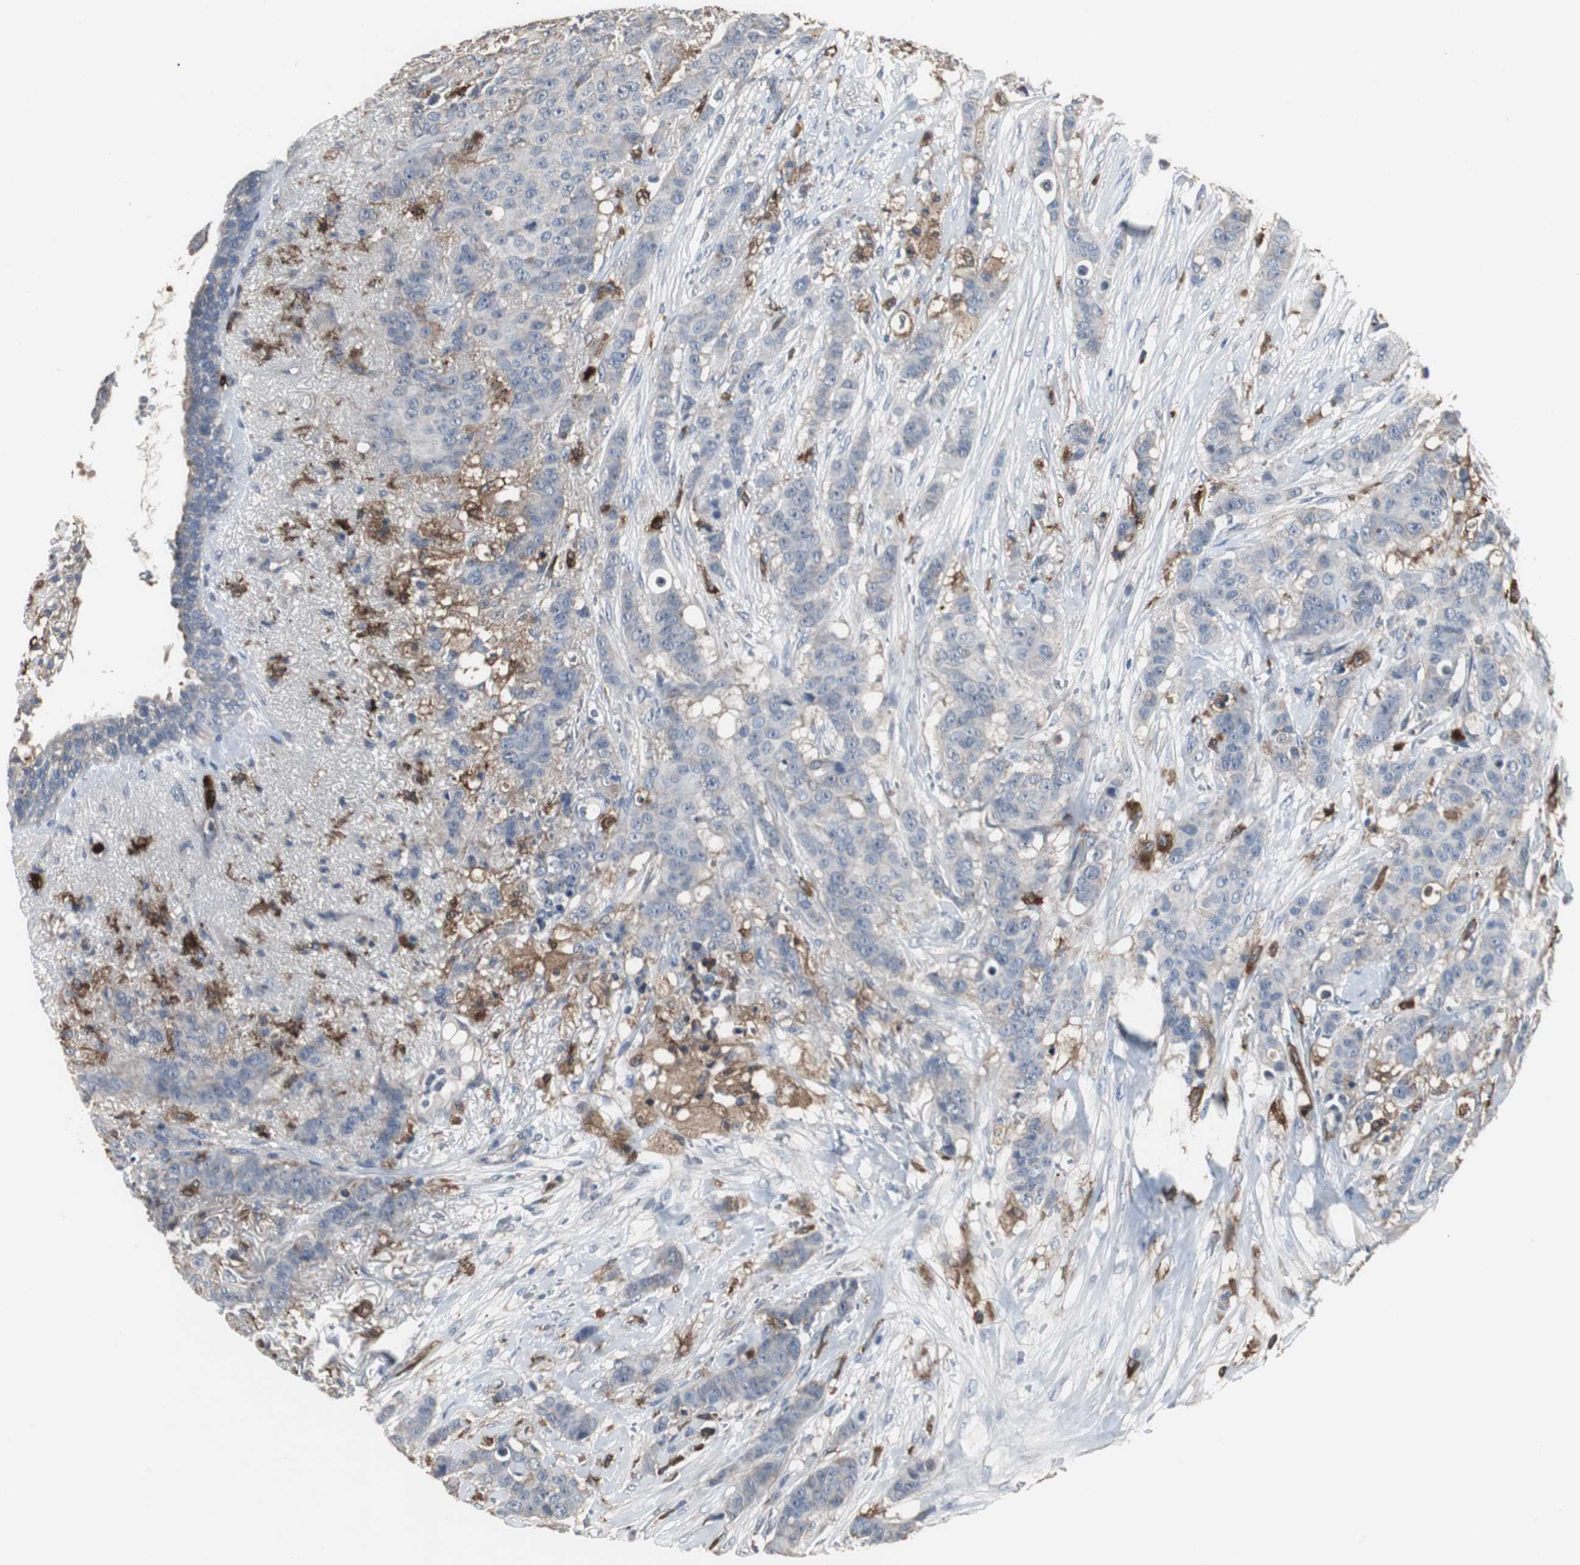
{"staining": {"intensity": "negative", "quantity": "none", "location": "none"}, "tissue": "breast cancer", "cell_type": "Tumor cells", "image_type": "cancer", "snomed": [{"axis": "morphology", "description": "Duct carcinoma"}, {"axis": "topography", "description": "Breast"}], "caption": "Immunohistochemistry (IHC) of breast cancer displays no expression in tumor cells.", "gene": "NCF2", "patient": {"sex": "female", "age": 40}}